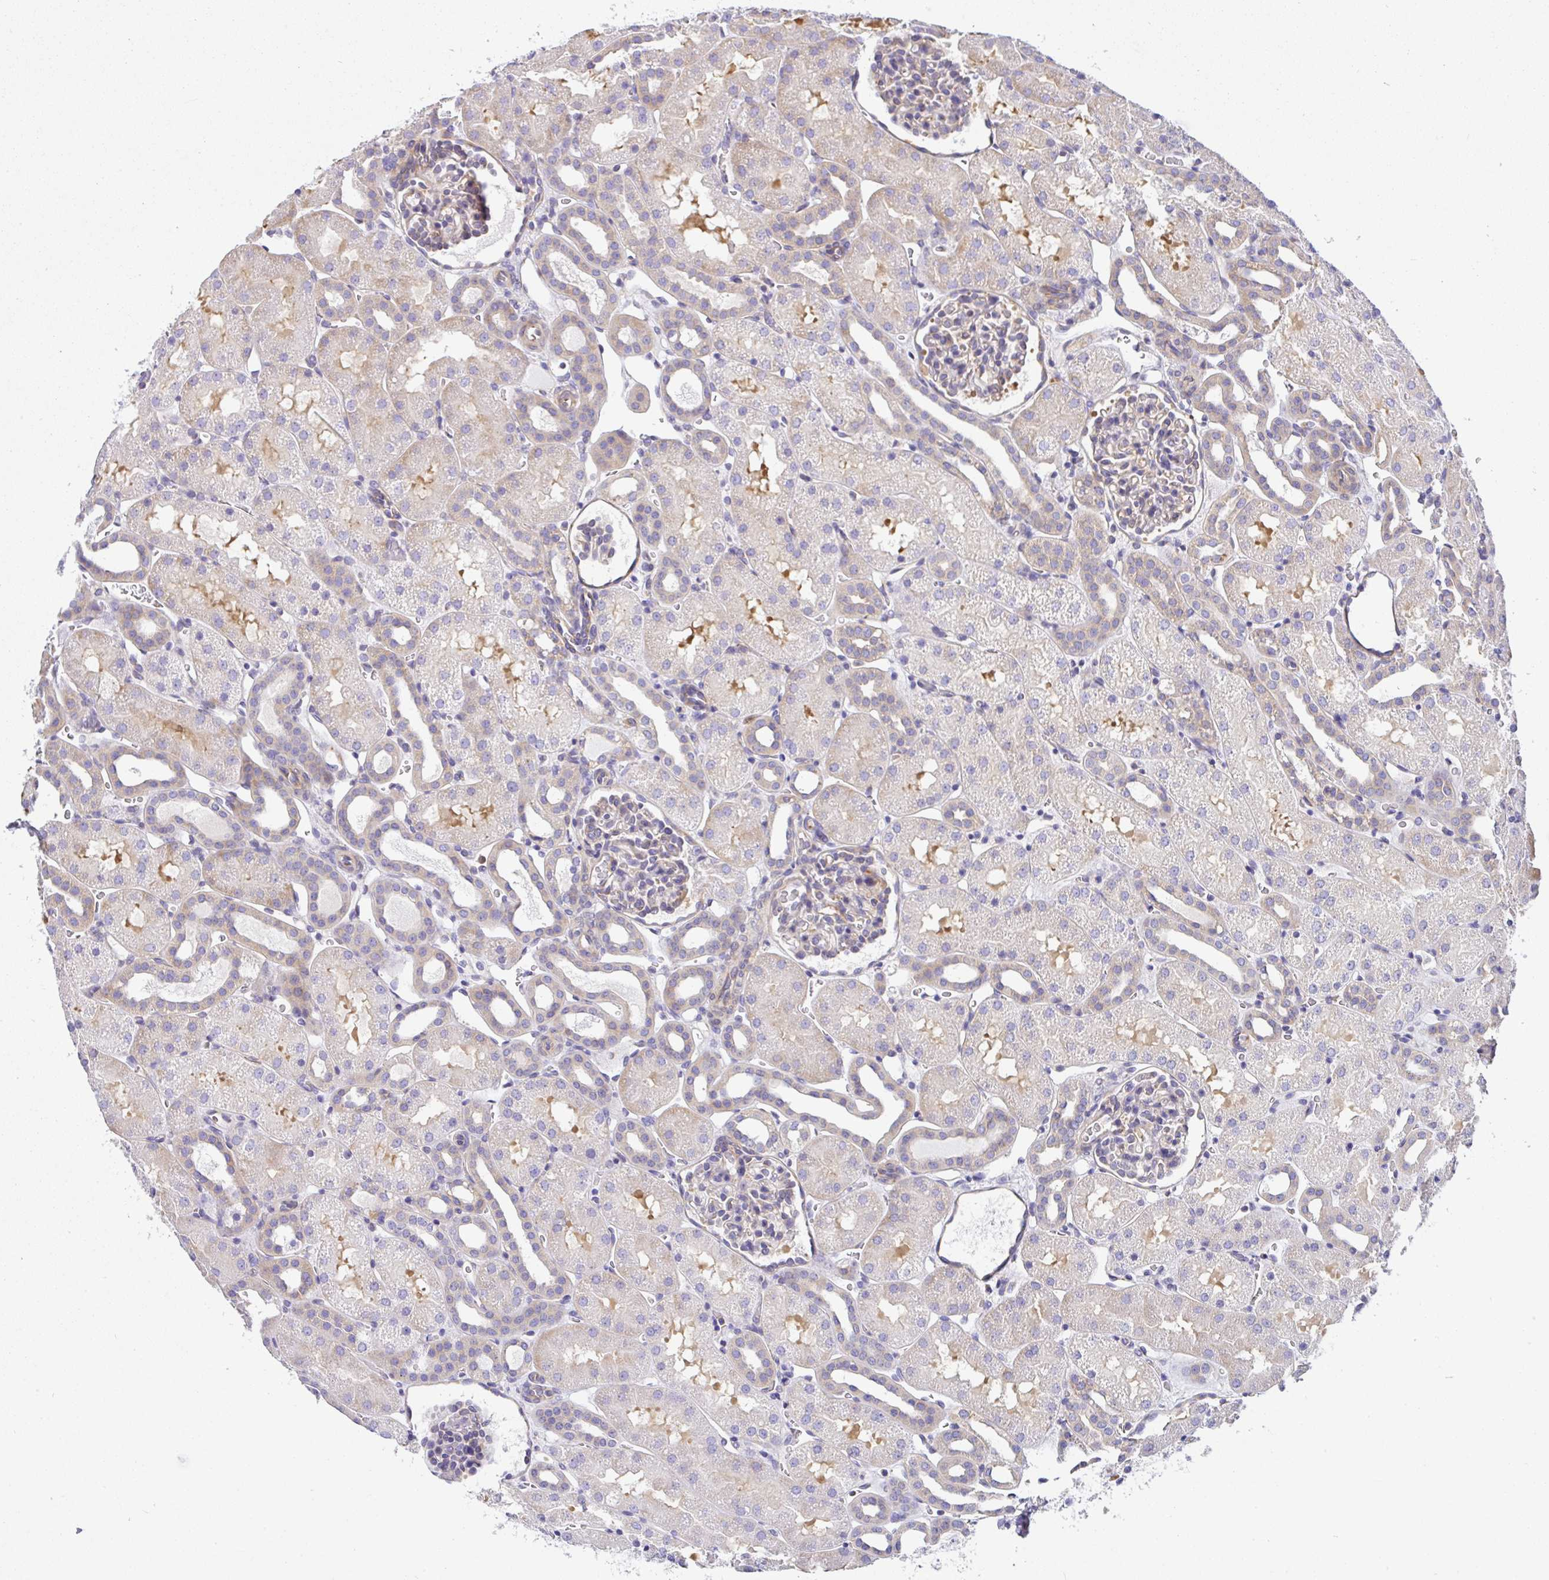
{"staining": {"intensity": "weak", "quantity": "<25%", "location": "cytoplasmic/membranous"}, "tissue": "kidney", "cell_type": "Cells in glomeruli", "image_type": "normal", "snomed": [{"axis": "morphology", "description": "Normal tissue, NOS"}, {"axis": "topography", "description": "Kidney"}], "caption": "Immunohistochemistry photomicrograph of normal kidney stained for a protein (brown), which shows no staining in cells in glomeruli.", "gene": "GFPT2", "patient": {"sex": "male", "age": 2}}